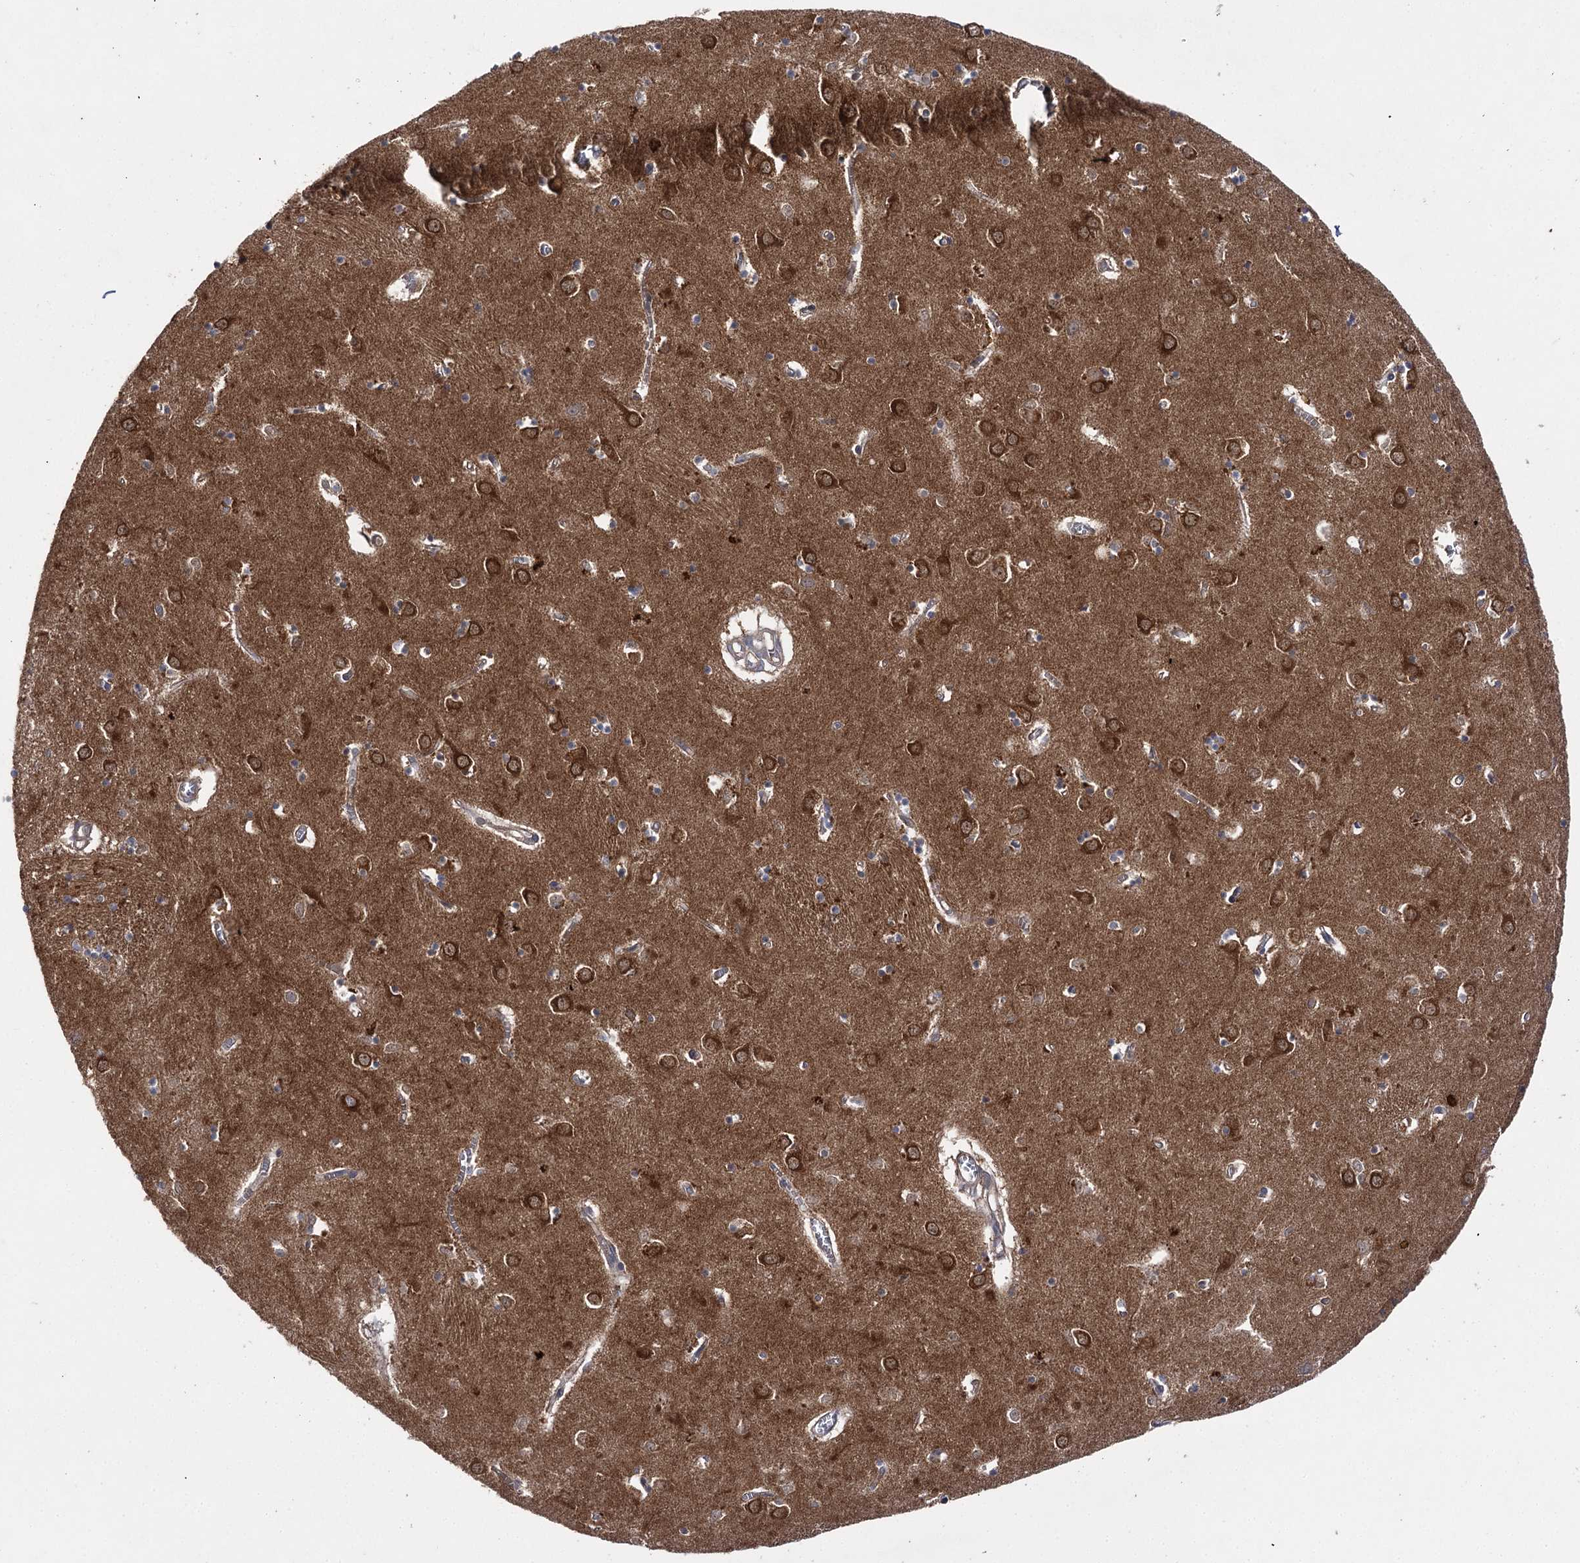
{"staining": {"intensity": "moderate", "quantity": "<25%", "location": "cytoplasmic/membranous"}, "tissue": "caudate", "cell_type": "Glial cells", "image_type": "normal", "snomed": [{"axis": "morphology", "description": "Normal tissue, NOS"}, {"axis": "topography", "description": "Lateral ventricle wall"}], "caption": "A low amount of moderate cytoplasmic/membranous expression is appreciated in approximately <25% of glial cells in normal caudate. The protein of interest is stained brown, and the nuclei are stained in blue (DAB IHC with brightfield microscopy, high magnification).", "gene": "BCR", "patient": {"sex": "male", "age": 70}}